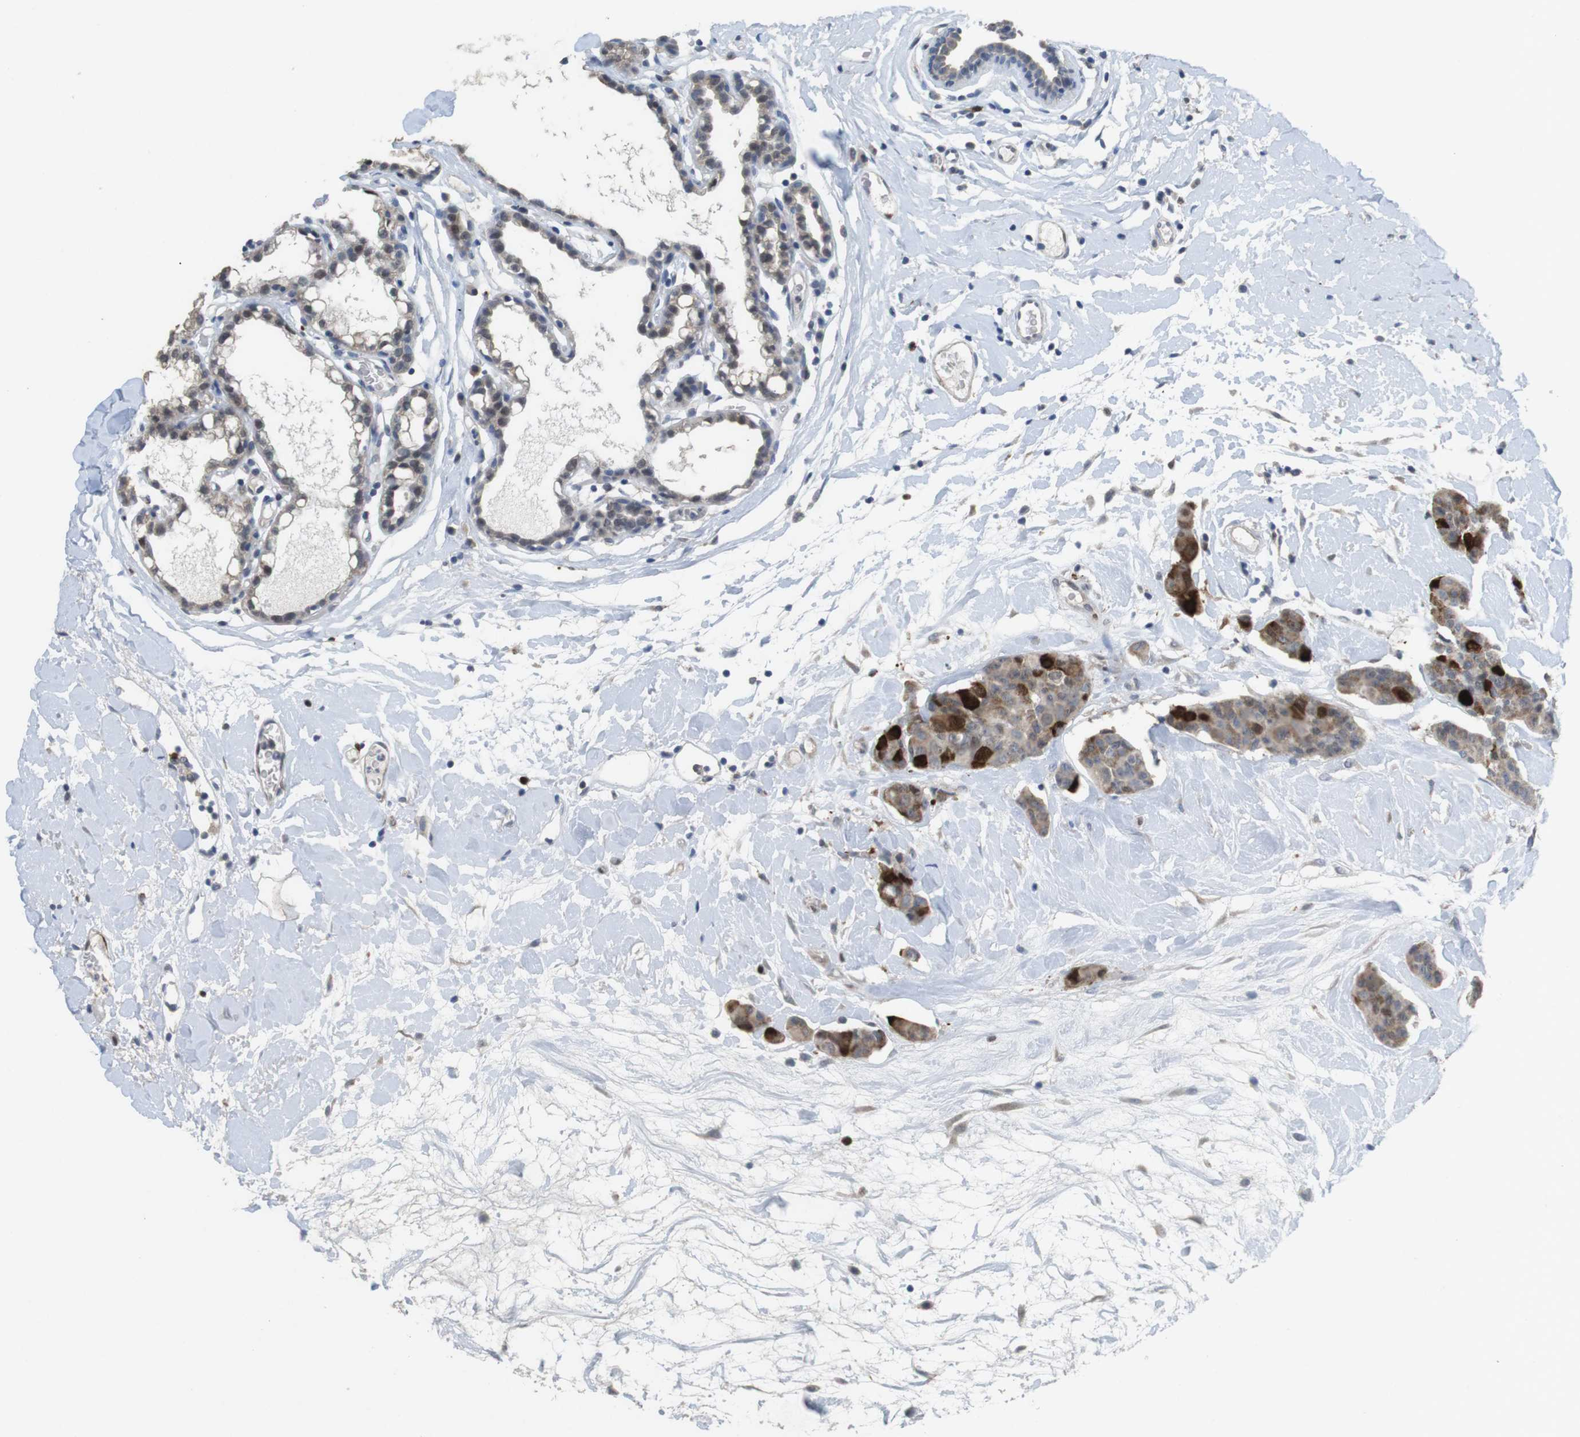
{"staining": {"intensity": "strong", "quantity": "<25%", "location": "nuclear"}, "tissue": "breast cancer", "cell_type": "Tumor cells", "image_type": "cancer", "snomed": [{"axis": "morphology", "description": "Normal tissue, NOS"}, {"axis": "morphology", "description": "Duct carcinoma"}, {"axis": "topography", "description": "Breast"}], "caption": "IHC histopathology image of neoplastic tissue: human breast intraductal carcinoma stained using immunohistochemistry shows medium levels of strong protein expression localized specifically in the nuclear of tumor cells, appearing as a nuclear brown color.", "gene": "KPNA2", "patient": {"sex": "female", "age": 40}}